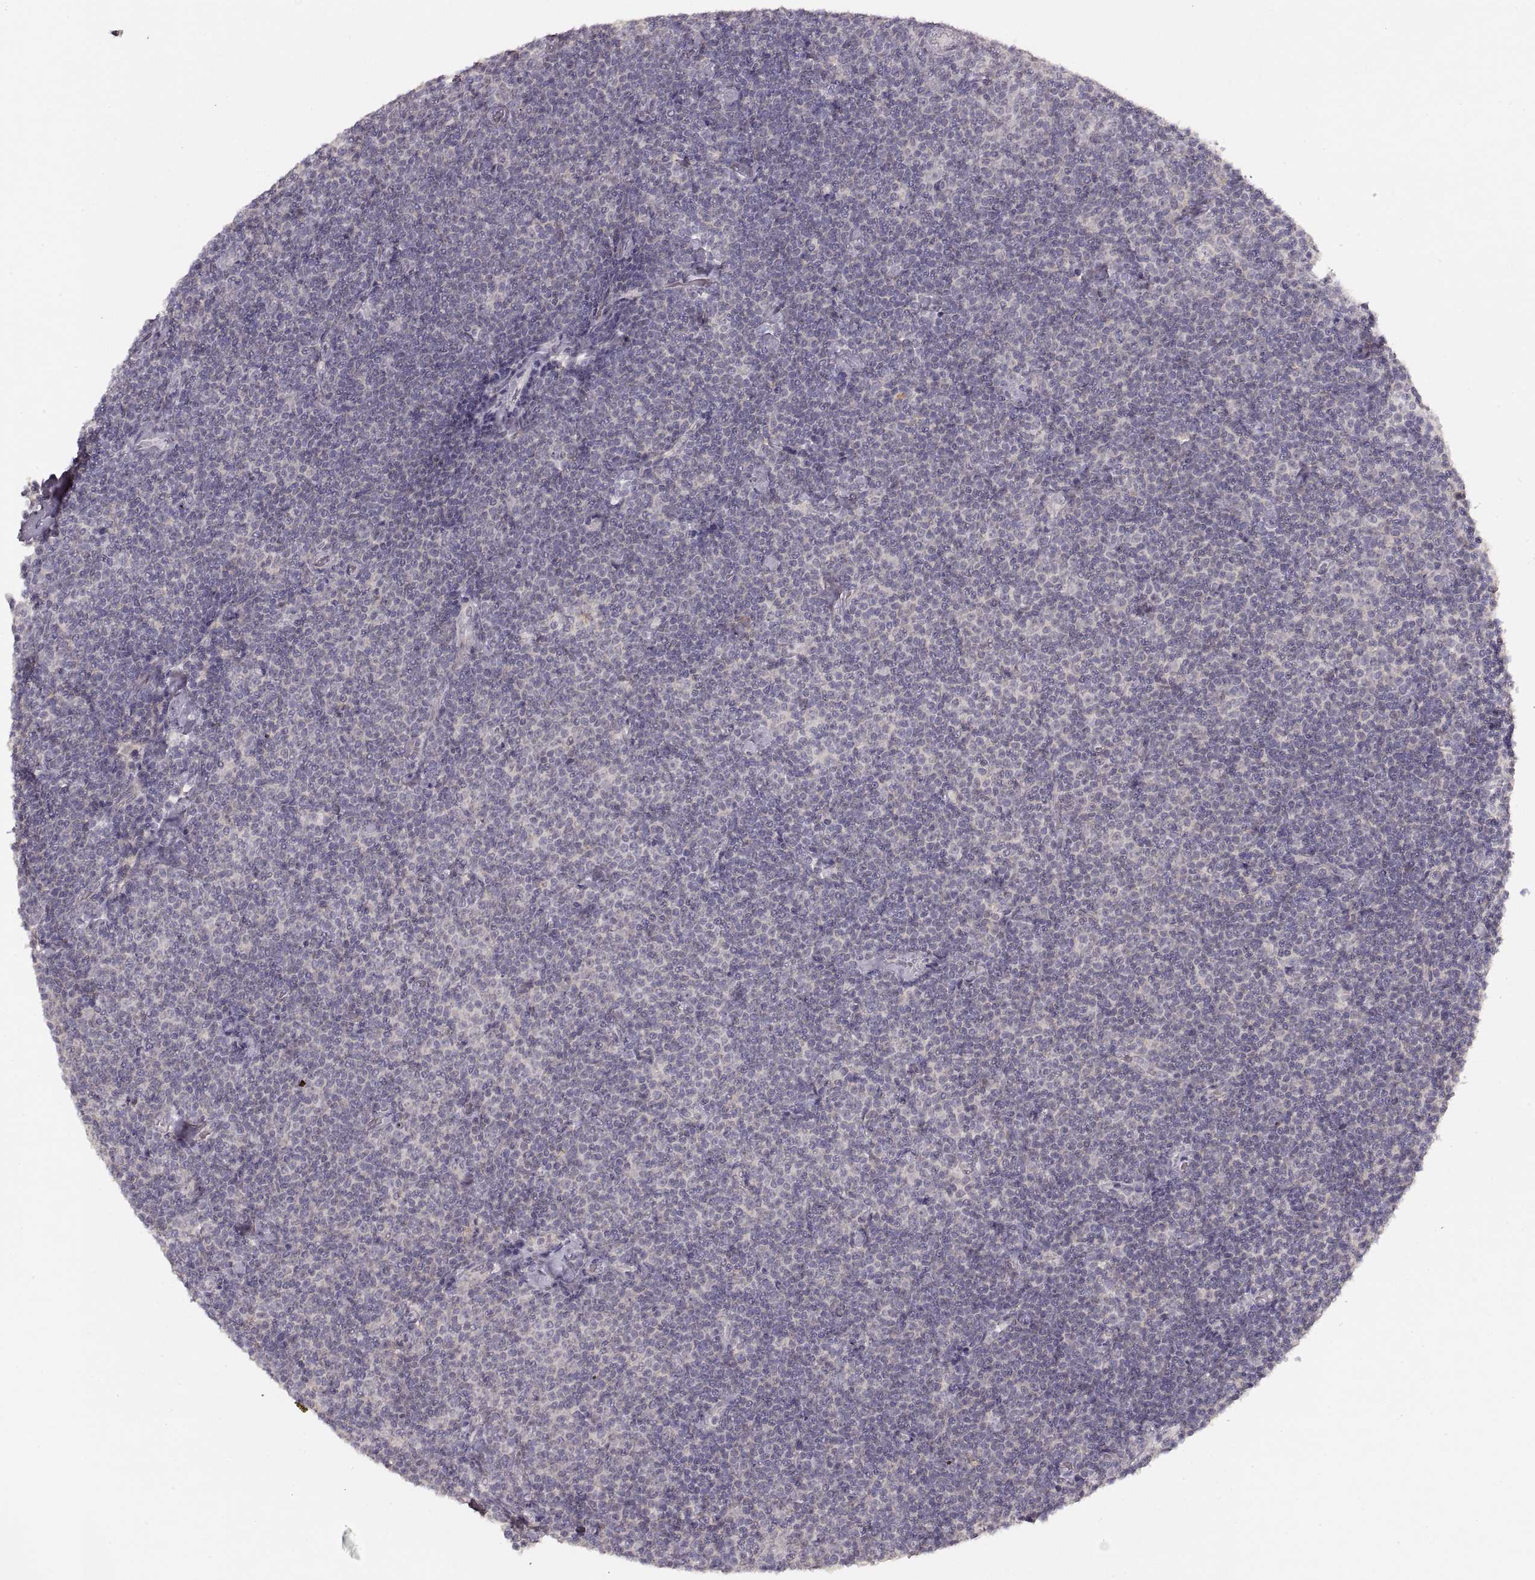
{"staining": {"intensity": "negative", "quantity": "none", "location": "none"}, "tissue": "lymphoma", "cell_type": "Tumor cells", "image_type": "cancer", "snomed": [{"axis": "morphology", "description": "Malignant lymphoma, non-Hodgkin's type, Low grade"}, {"axis": "topography", "description": "Lymph node"}], "caption": "Human malignant lymphoma, non-Hodgkin's type (low-grade) stained for a protein using immunohistochemistry (IHC) exhibits no expression in tumor cells.", "gene": "LAMC2", "patient": {"sex": "male", "age": 81}}